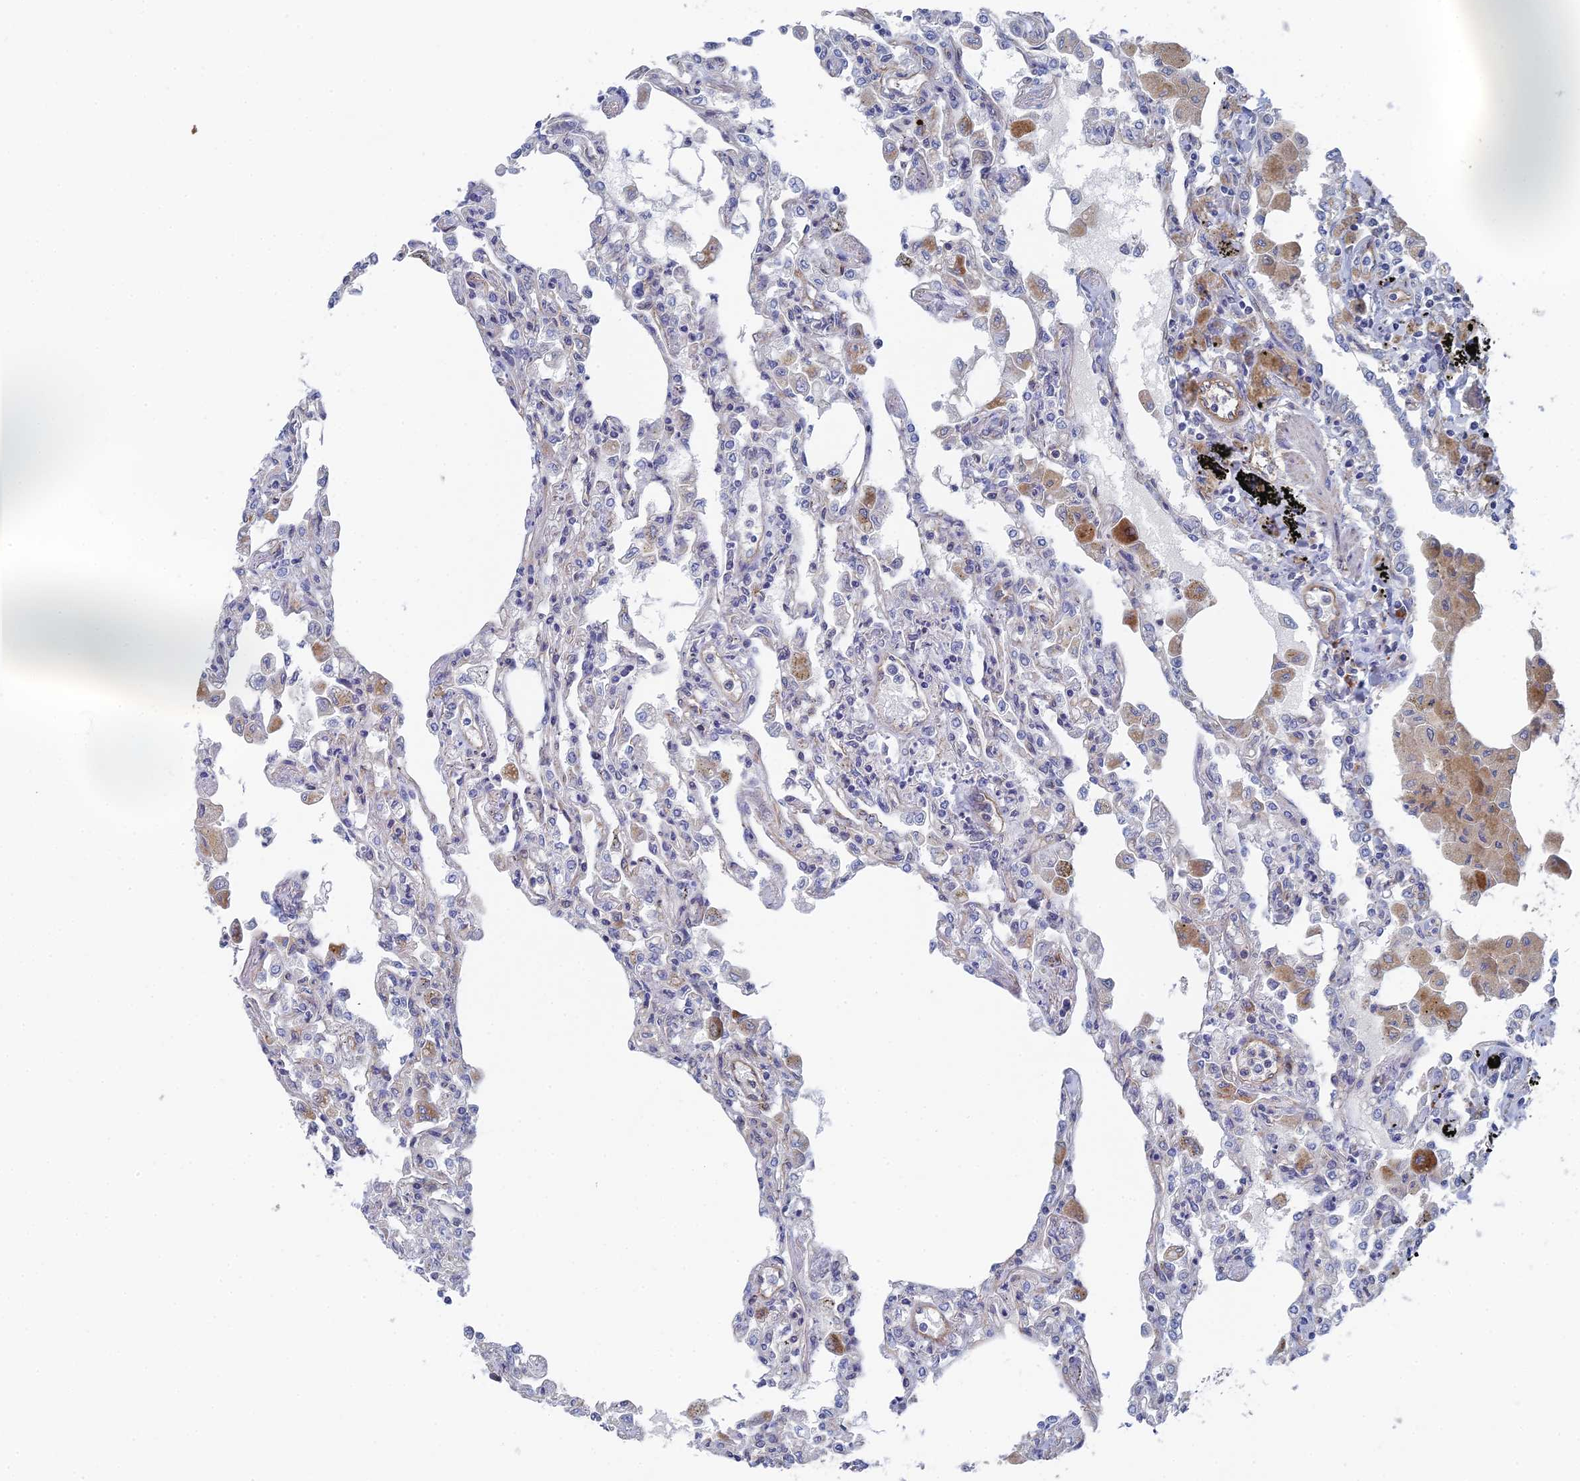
{"staining": {"intensity": "weak", "quantity": "<25%", "location": "cytoplasmic/membranous"}, "tissue": "lung", "cell_type": "Alveolar cells", "image_type": "normal", "snomed": [{"axis": "morphology", "description": "Normal tissue, NOS"}, {"axis": "topography", "description": "Bronchus"}, {"axis": "topography", "description": "Lung"}], "caption": "IHC histopathology image of normal lung: human lung stained with DAB demonstrates no significant protein expression in alveolar cells.", "gene": "ARAP3", "patient": {"sex": "female", "age": 49}}